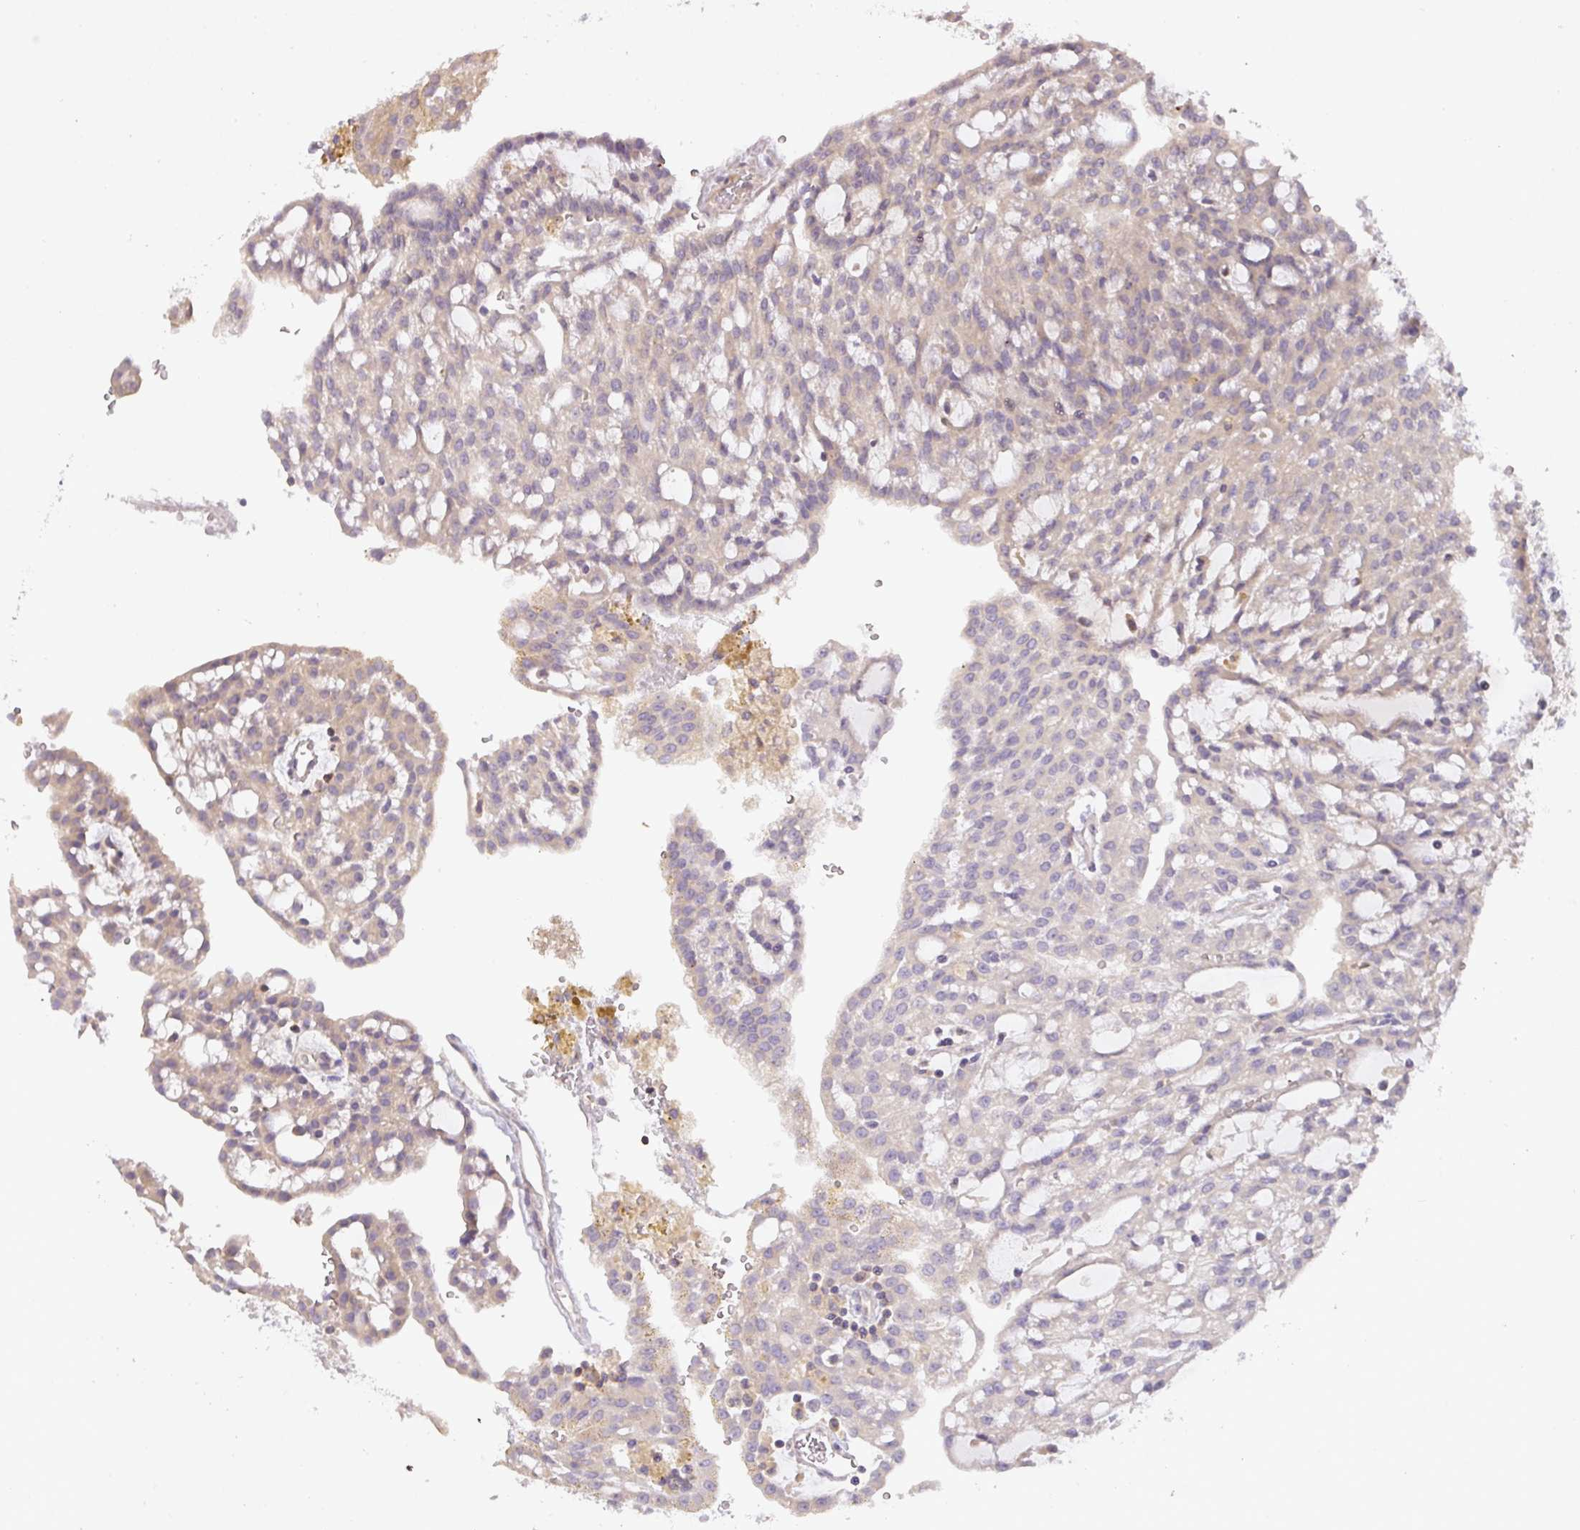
{"staining": {"intensity": "negative", "quantity": "none", "location": "none"}, "tissue": "renal cancer", "cell_type": "Tumor cells", "image_type": "cancer", "snomed": [{"axis": "morphology", "description": "Adenocarcinoma, NOS"}, {"axis": "topography", "description": "Kidney"}], "caption": "This is an immunohistochemistry photomicrograph of human renal cancer (adenocarcinoma). There is no staining in tumor cells.", "gene": "TCL1B", "patient": {"sex": "male", "age": 63}}